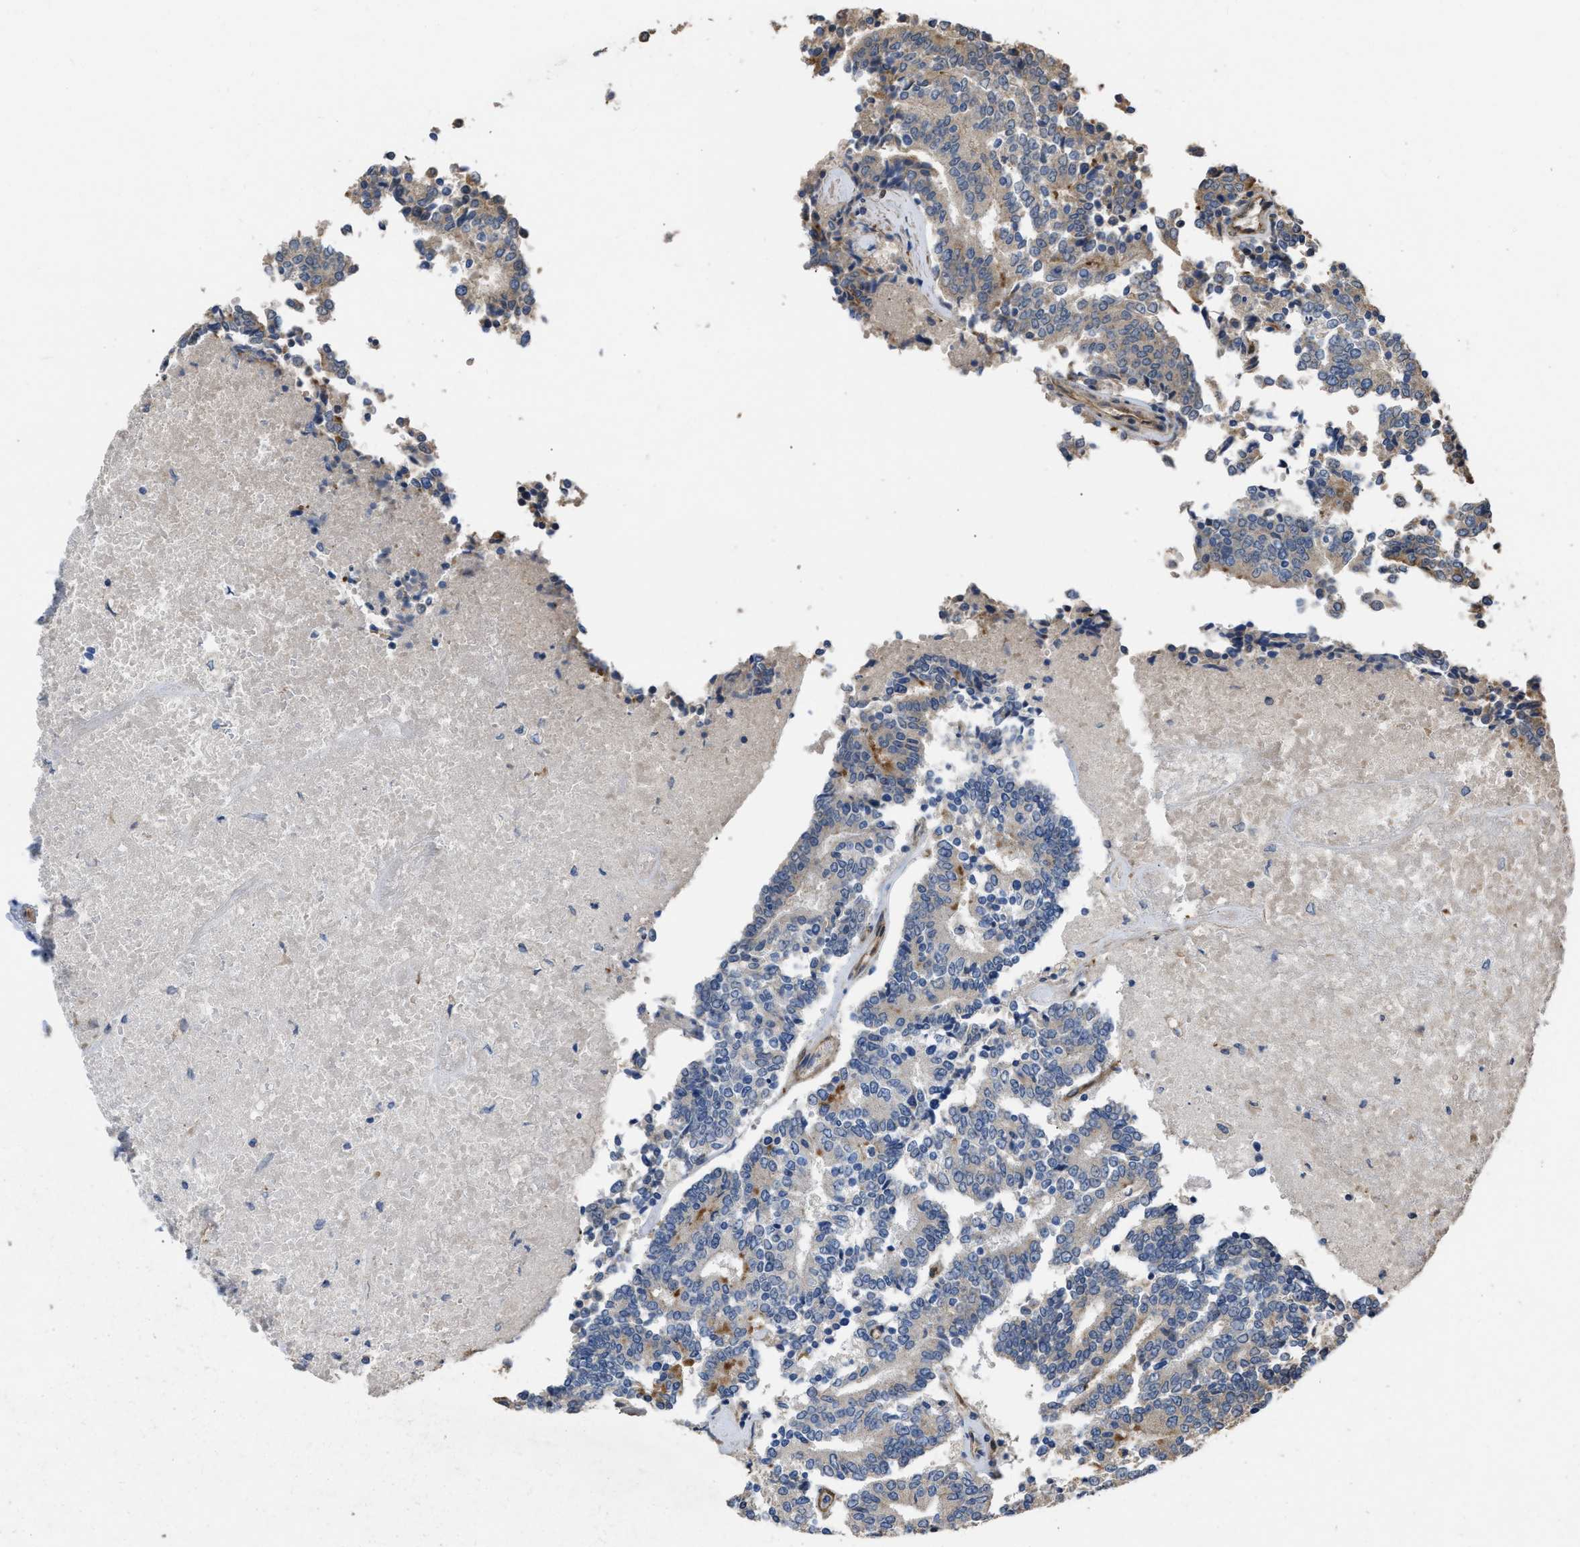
{"staining": {"intensity": "negative", "quantity": "none", "location": "none"}, "tissue": "prostate cancer", "cell_type": "Tumor cells", "image_type": "cancer", "snomed": [{"axis": "morphology", "description": "Normal tissue, NOS"}, {"axis": "morphology", "description": "Adenocarcinoma, High grade"}, {"axis": "topography", "description": "Prostate"}, {"axis": "topography", "description": "Seminal veicle"}], "caption": "Immunohistochemistry (IHC) of adenocarcinoma (high-grade) (prostate) shows no expression in tumor cells.", "gene": "SLC4A11", "patient": {"sex": "male", "age": 55}}